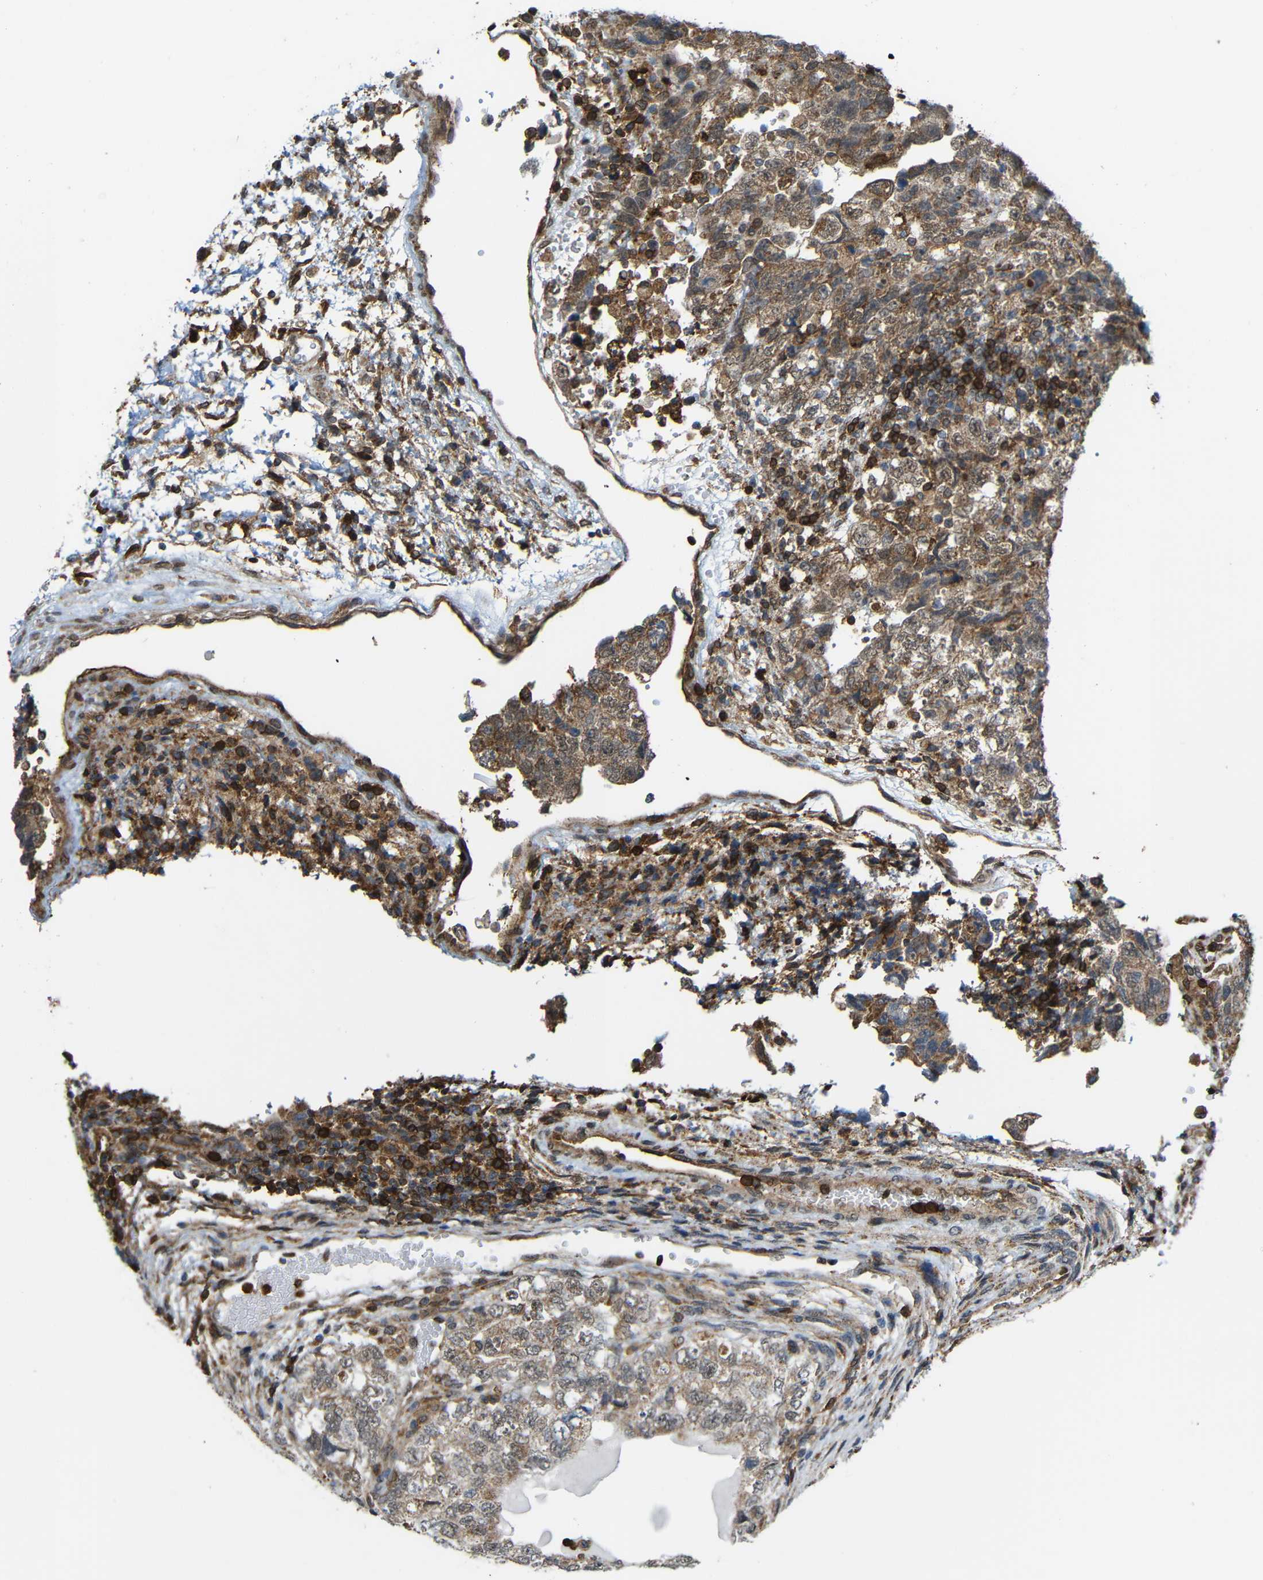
{"staining": {"intensity": "moderate", "quantity": ">75%", "location": "cytoplasmic/membranous"}, "tissue": "testis cancer", "cell_type": "Tumor cells", "image_type": "cancer", "snomed": [{"axis": "morphology", "description": "Carcinoma, Embryonal, NOS"}, {"axis": "topography", "description": "Testis"}], "caption": "Immunohistochemistry (IHC) photomicrograph of neoplastic tissue: testis cancer (embryonal carcinoma) stained using IHC demonstrates medium levels of moderate protein expression localized specifically in the cytoplasmic/membranous of tumor cells, appearing as a cytoplasmic/membranous brown color.", "gene": "C1GALT1", "patient": {"sex": "male", "age": 36}}